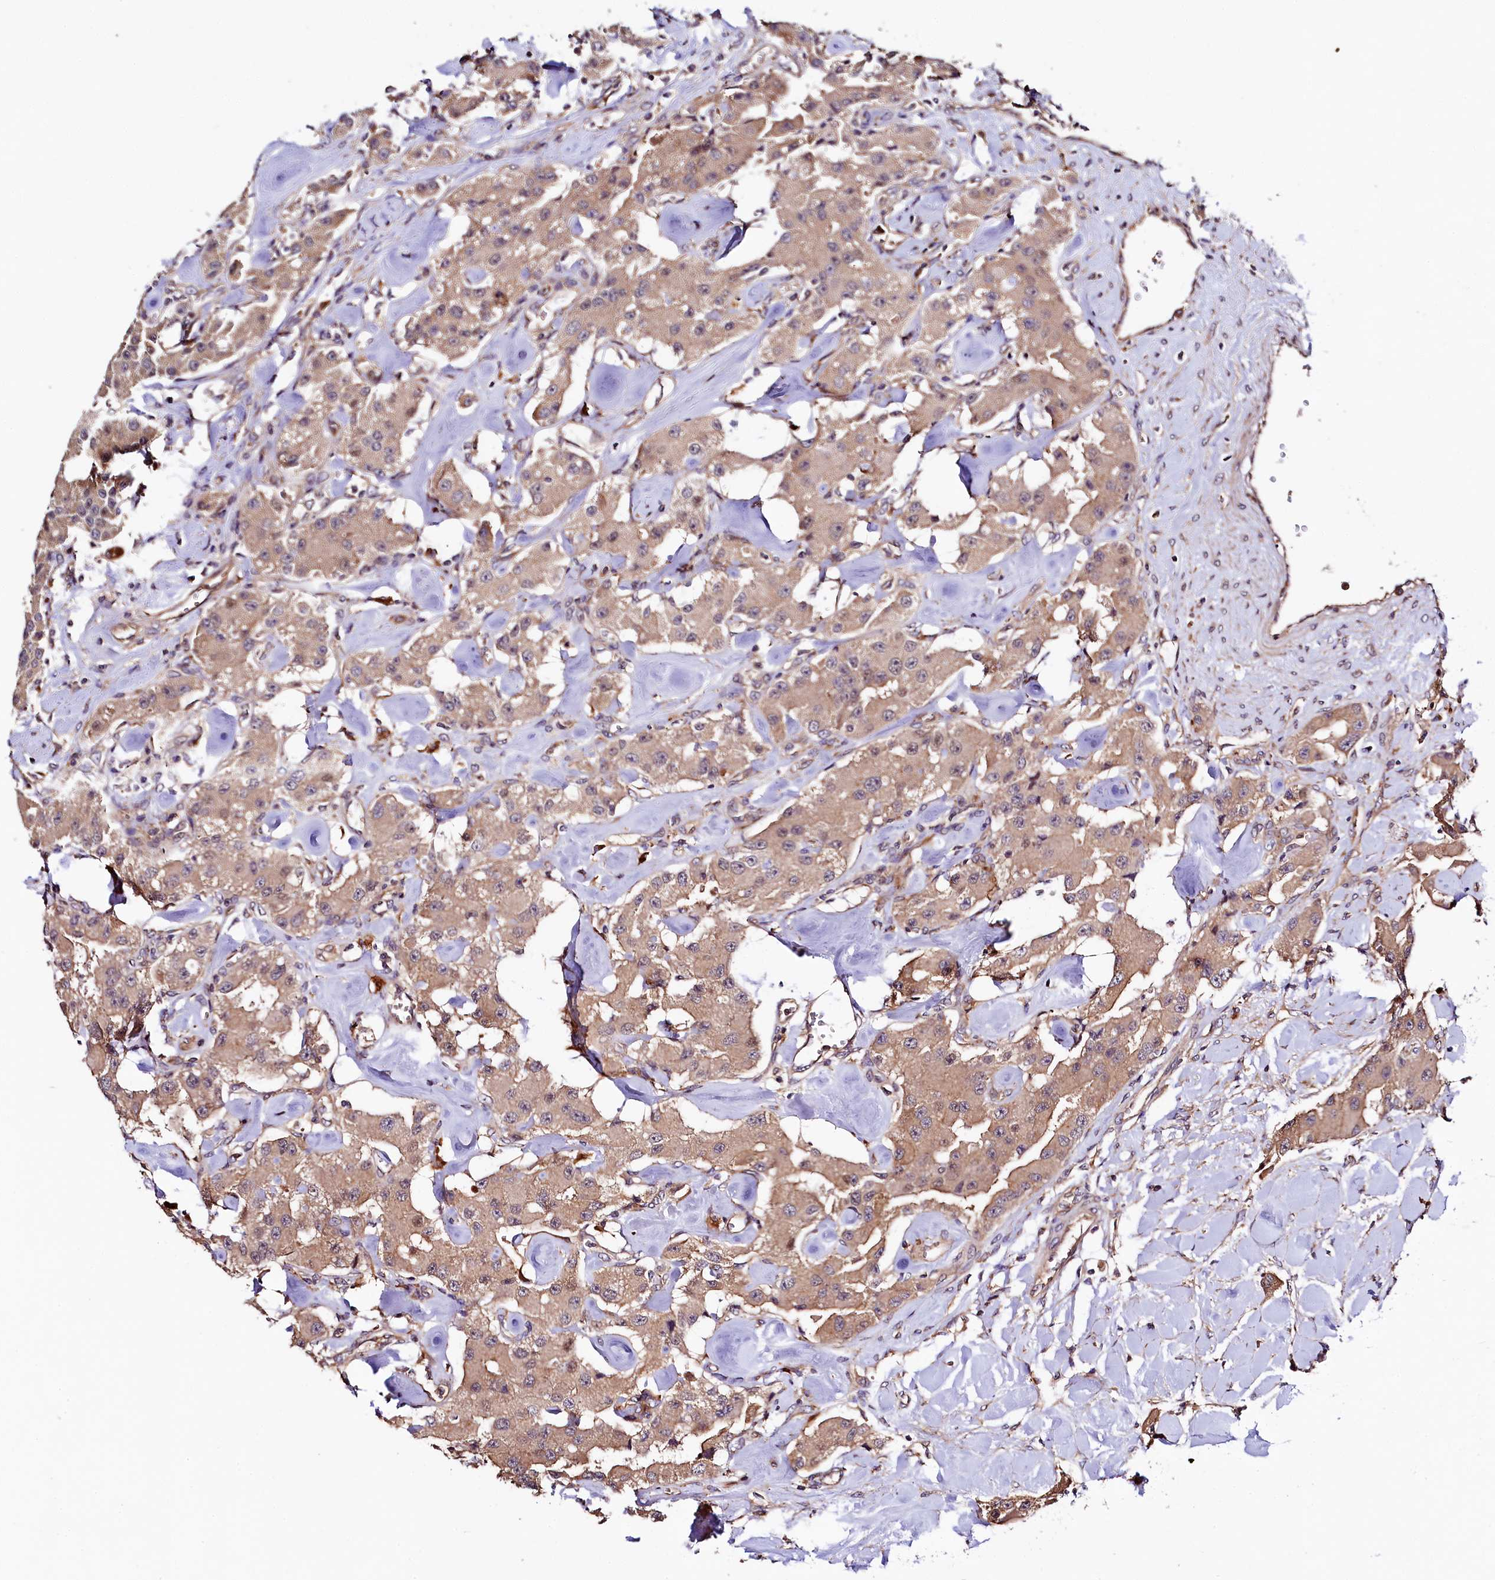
{"staining": {"intensity": "weak", "quantity": ">75%", "location": "cytoplasmic/membranous"}, "tissue": "carcinoid", "cell_type": "Tumor cells", "image_type": "cancer", "snomed": [{"axis": "morphology", "description": "Carcinoid, malignant, NOS"}, {"axis": "topography", "description": "Pancreas"}], "caption": "A brown stain labels weak cytoplasmic/membranous positivity of a protein in human malignant carcinoid tumor cells. (Brightfield microscopy of DAB IHC at high magnification).", "gene": "VPS35", "patient": {"sex": "male", "age": 41}}